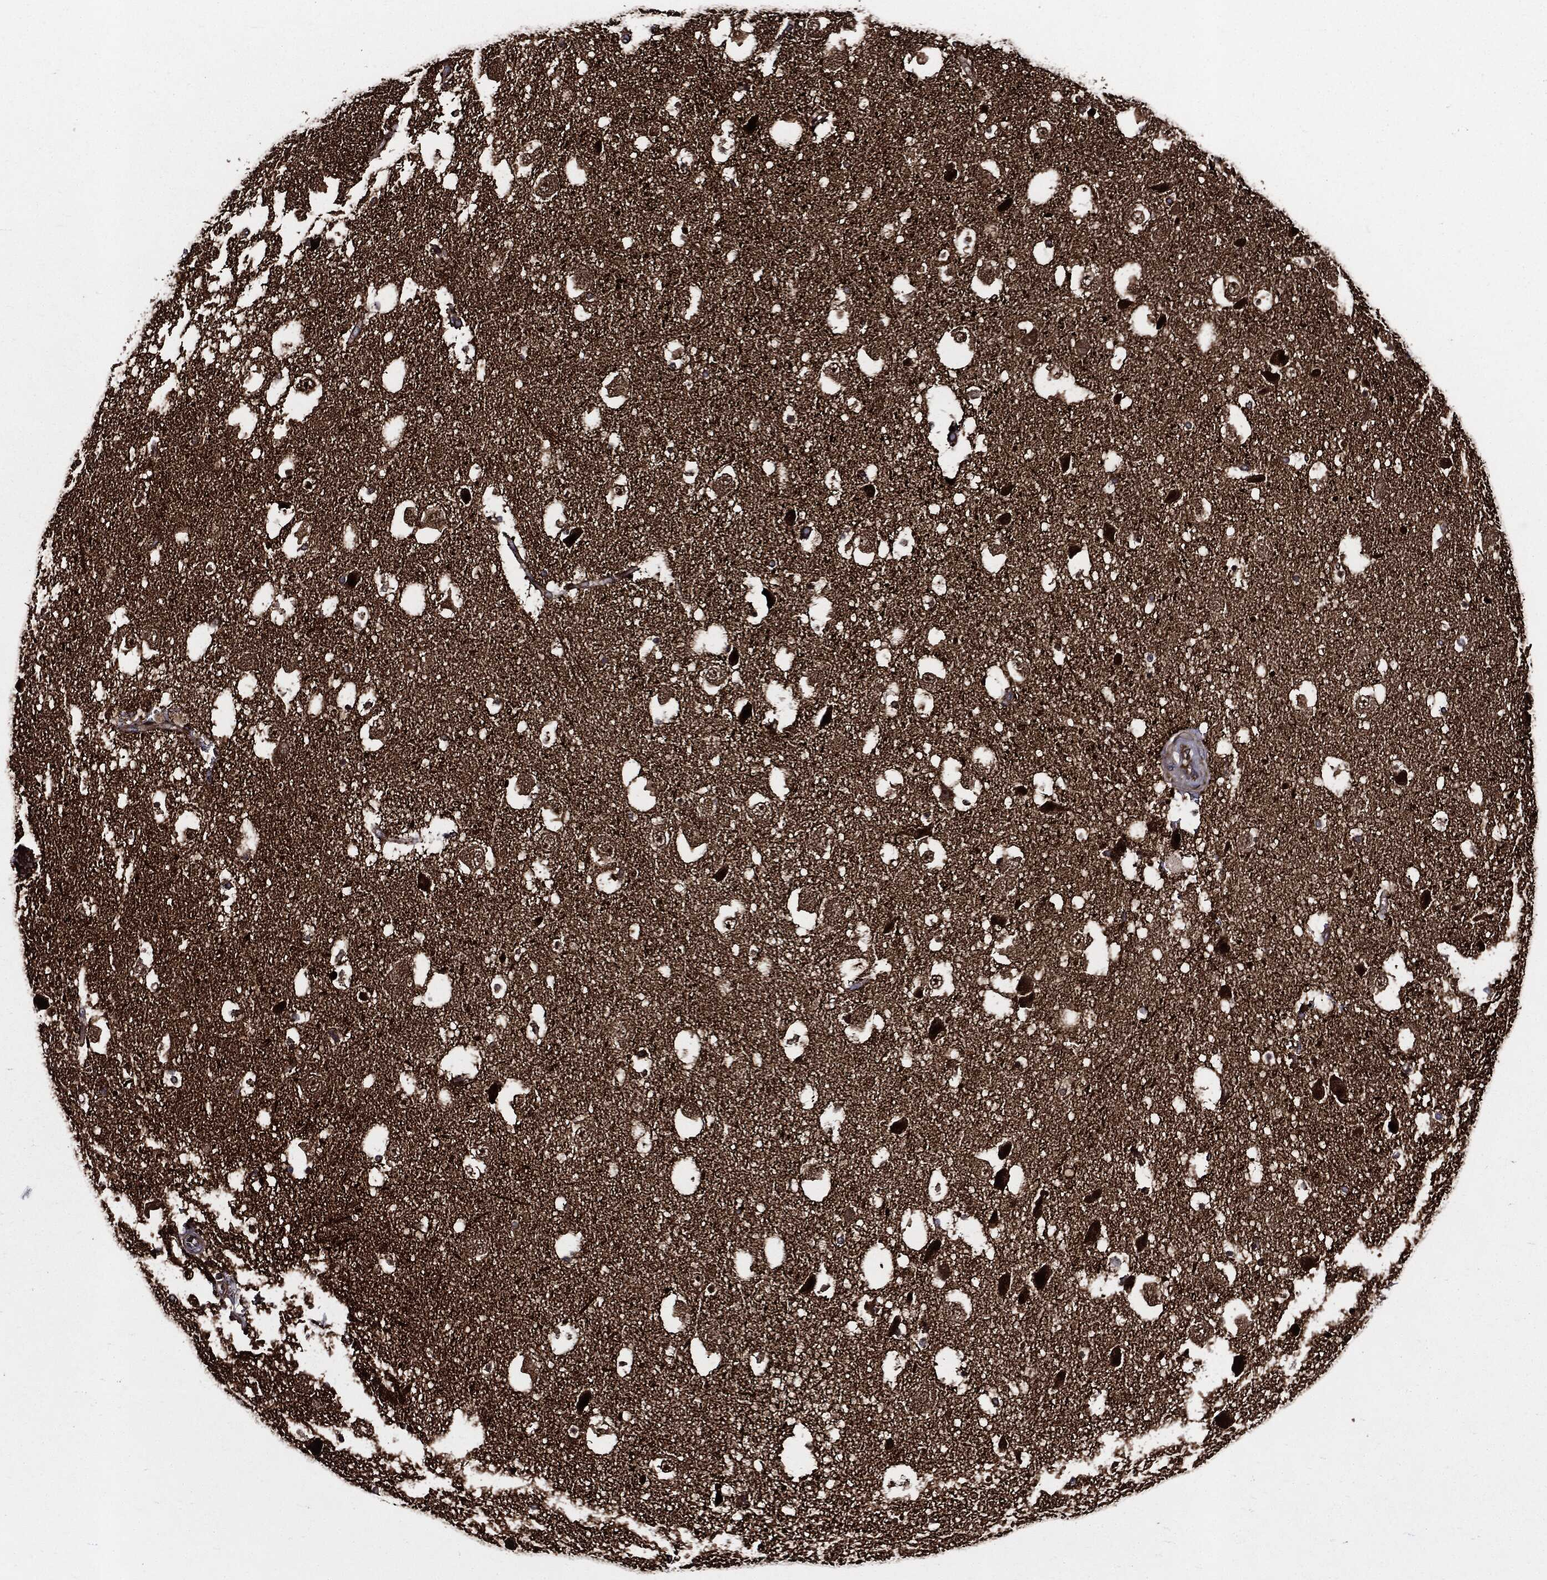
{"staining": {"intensity": "strong", "quantity": "<25%", "location": "cytoplasmic/membranous"}, "tissue": "hippocampus", "cell_type": "Glial cells", "image_type": "normal", "snomed": [{"axis": "morphology", "description": "Normal tissue, NOS"}, {"axis": "topography", "description": "Hippocampus"}], "caption": "Glial cells exhibit strong cytoplasmic/membranous positivity in approximately <25% of cells in benign hippocampus. The protein of interest is stained brown, and the nuclei are stained in blue (DAB IHC with brightfield microscopy, high magnification).", "gene": "HTT", "patient": {"sex": "male", "age": 51}}